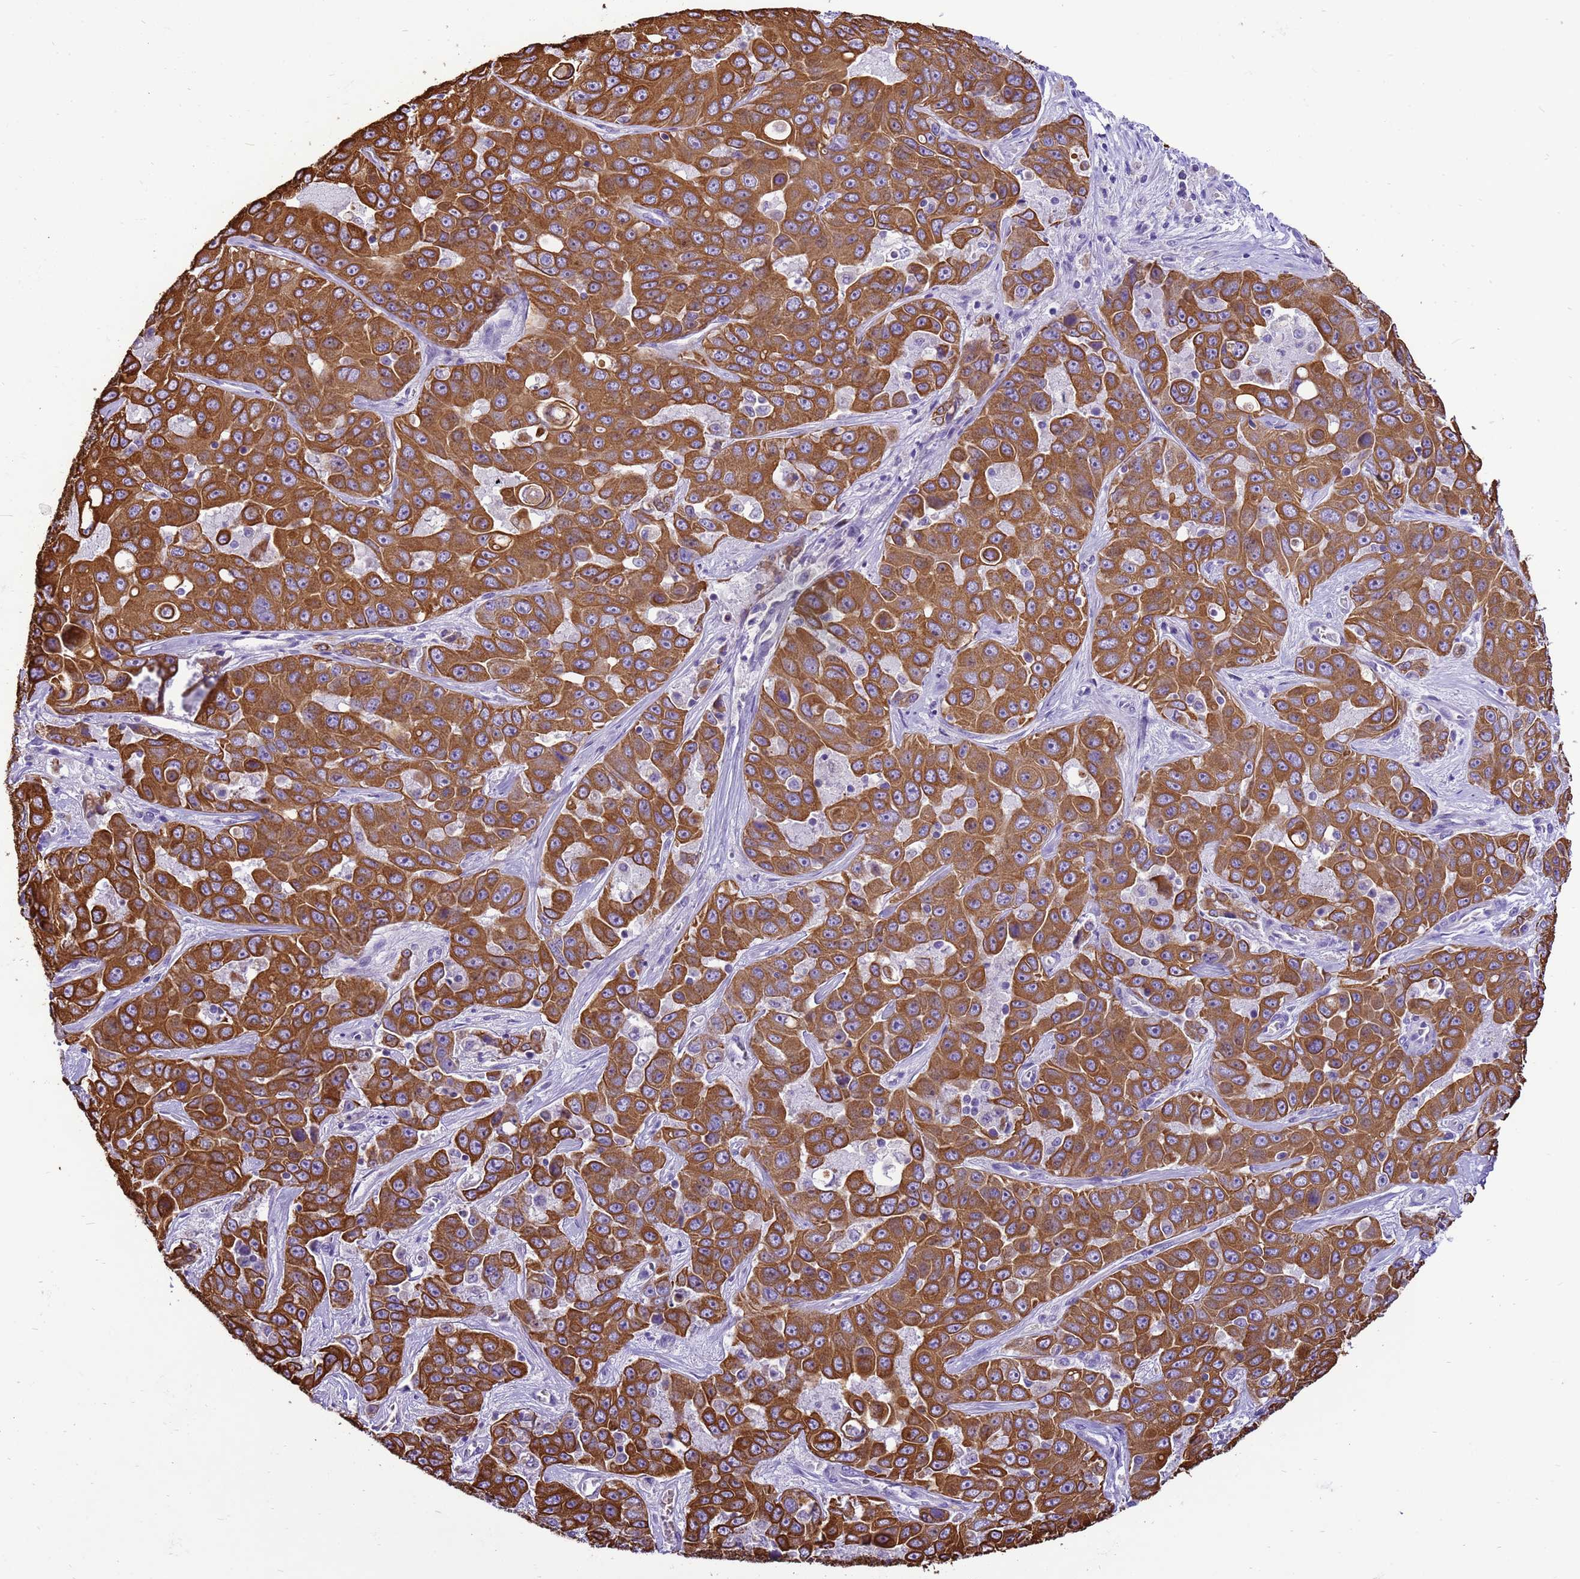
{"staining": {"intensity": "strong", "quantity": ">75%", "location": "cytoplasmic/membranous"}, "tissue": "liver cancer", "cell_type": "Tumor cells", "image_type": "cancer", "snomed": [{"axis": "morphology", "description": "Cholangiocarcinoma"}, {"axis": "topography", "description": "Liver"}], "caption": "About >75% of tumor cells in cholangiocarcinoma (liver) reveal strong cytoplasmic/membranous protein expression as visualized by brown immunohistochemical staining.", "gene": "PIEZO2", "patient": {"sex": "female", "age": 52}}